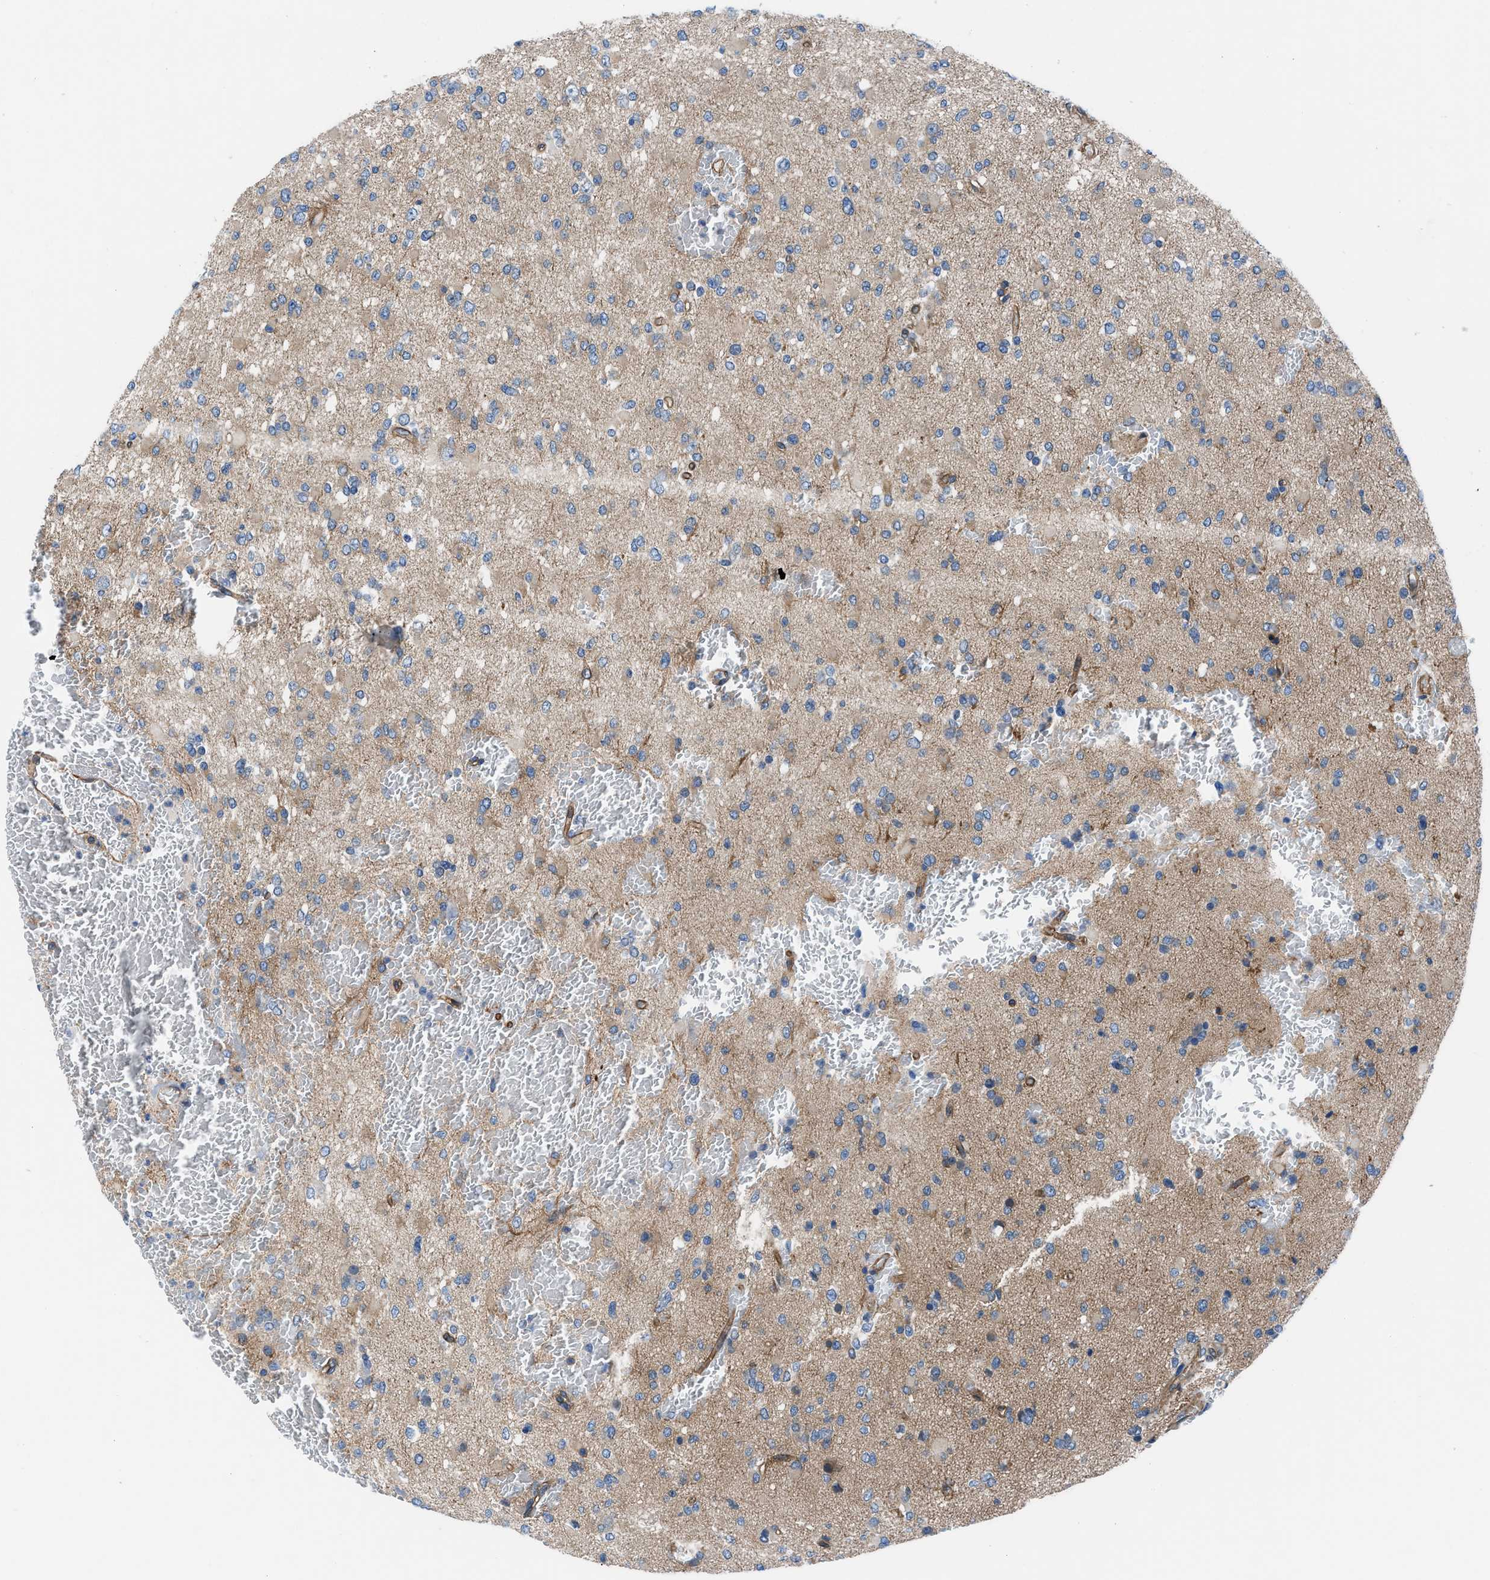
{"staining": {"intensity": "weak", "quantity": ">75%", "location": "cytoplasmic/membranous"}, "tissue": "glioma", "cell_type": "Tumor cells", "image_type": "cancer", "snomed": [{"axis": "morphology", "description": "Glioma, malignant, Low grade"}, {"axis": "topography", "description": "Brain"}], "caption": "Approximately >75% of tumor cells in low-grade glioma (malignant) show weak cytoplasmic/membranous protein staining as visualized by brown immunohistochemical staining.", "gene": "TRIP4", "patient": {"sex": "female", "age": 22}}